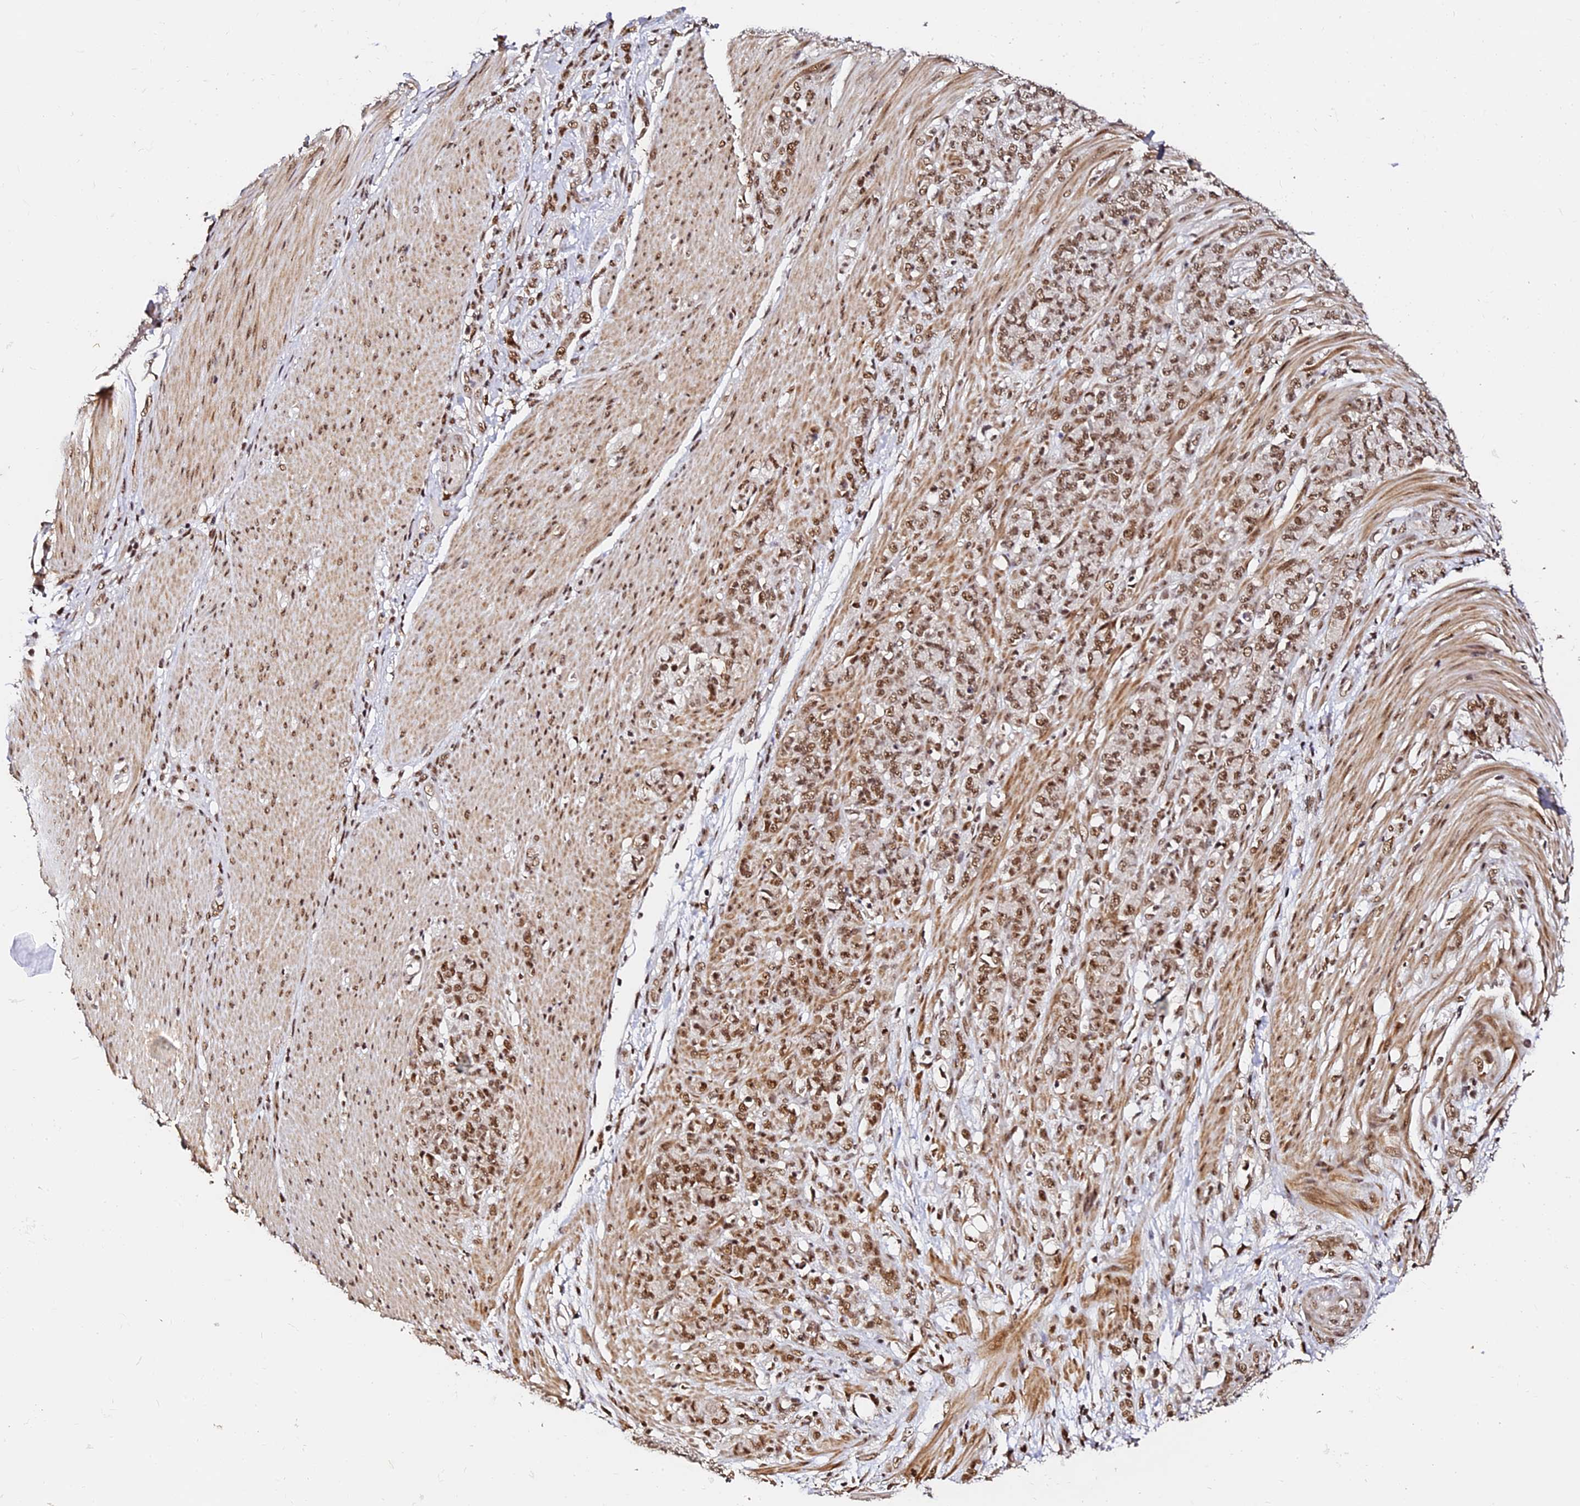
{"staining": {"intensity": "moderate", "quantity": ">75%", "location": "nuclear"}, "tissue": "stomach cancer", "cell_type": "Tumor cells", "image_type": "cancer", "snomed": [{"axis": "morphology", "description": "Adenocarcinoma, NOS"}, {"axis": "topography", "description": "Stomach"}], "caption": "Immunohistochemical staining of stomach cancer (adenocarcinoma) displays moderate nuclear protein positivity in about >75% of tumor cells. The staining was performed using DAB, with brown indicating positive protein expression. Nuclei are stained blue with hematoxylin.", "gene": "MCRS1", "patient": {"sex": "female", "age": 79}}